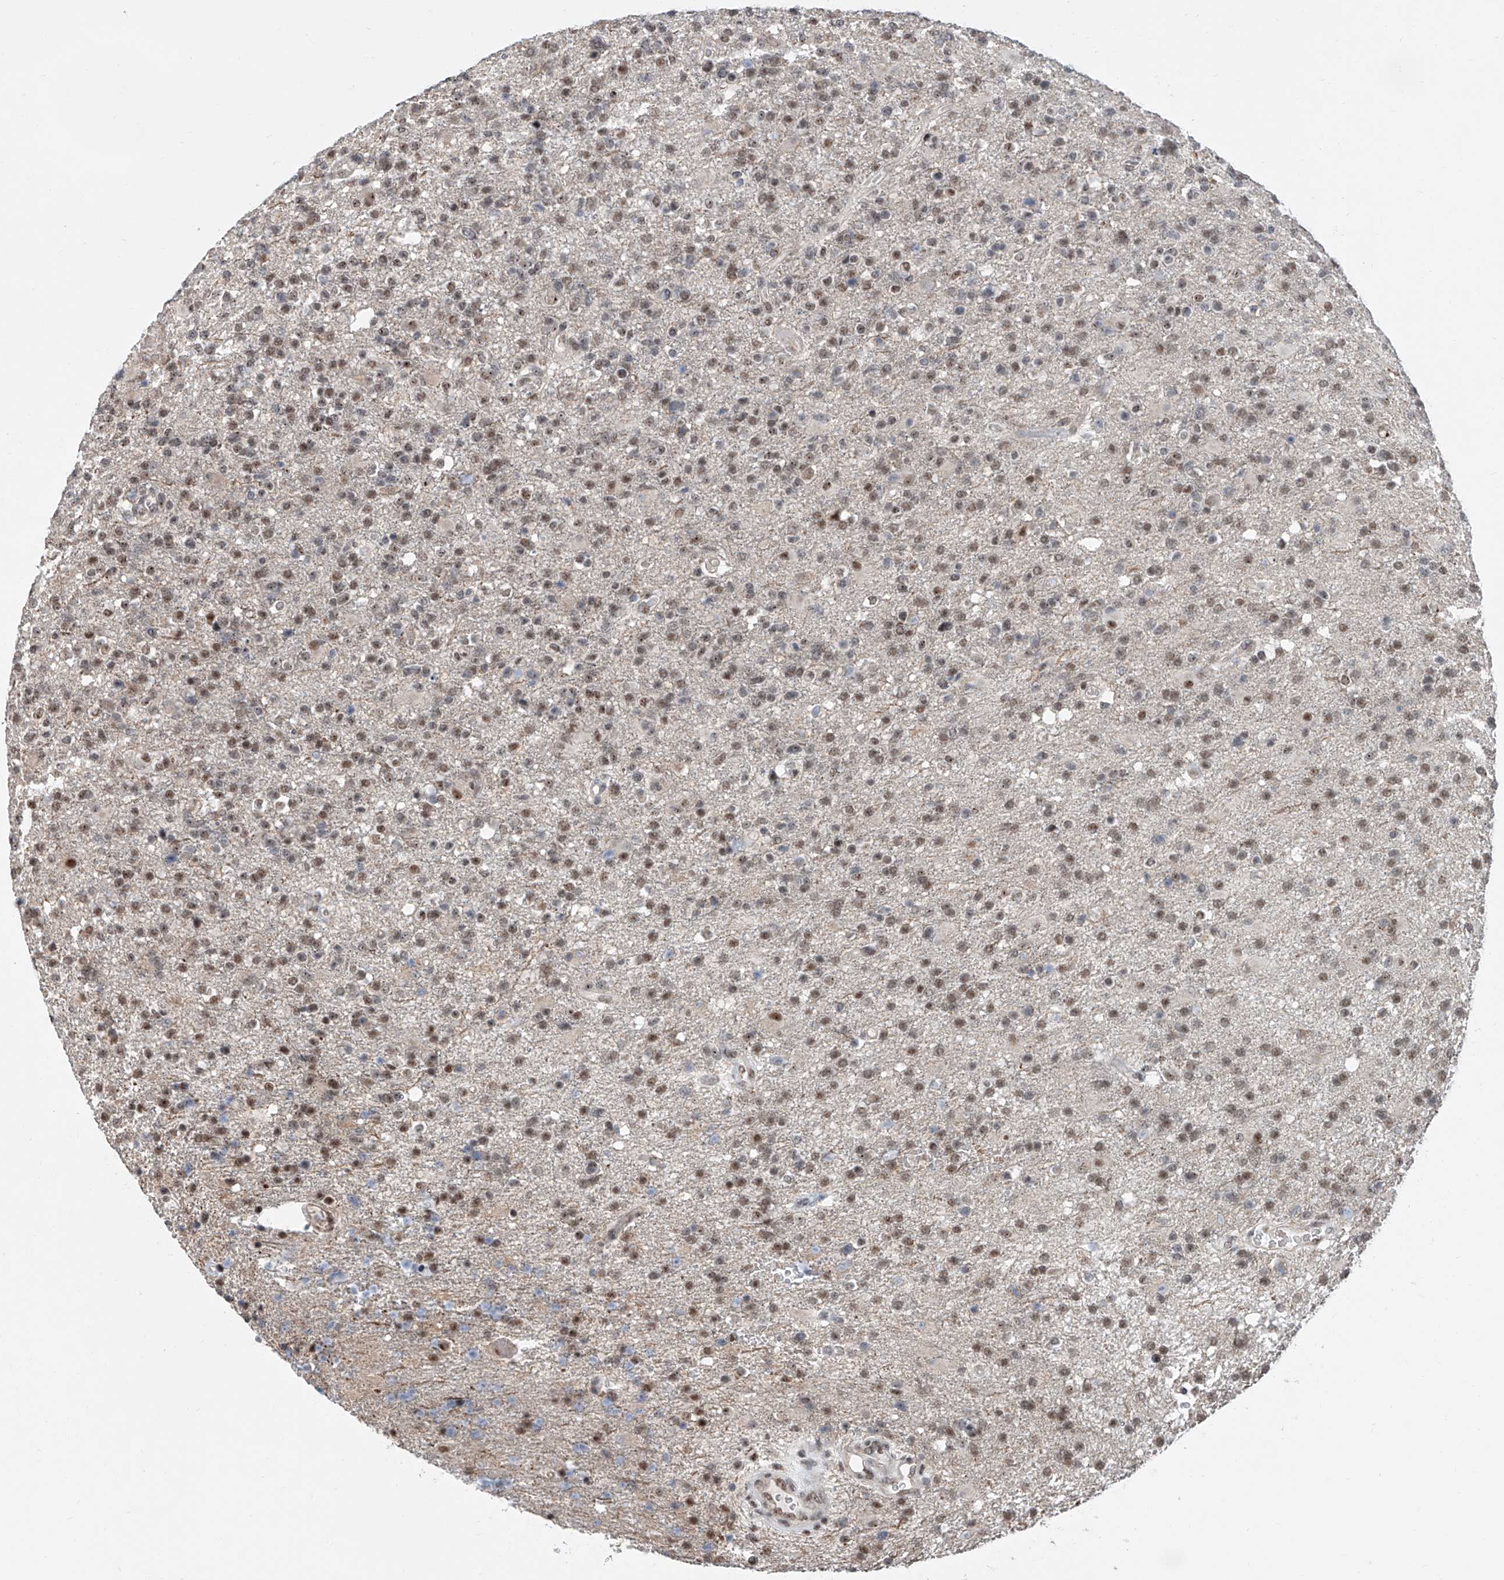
{"staining": {"intensity": "moderate", "quantity": "<25%", "location": "nuclear"}, "tissue": "glioma", "cell_type": "Tumor cells", "image_type": "cancer", "snomed": [{"axis": "morphology", "description": "Glioma, malignant, High grade"}, {"axis": "topography", "description": "Brain"}], "caption": "This histopathology image reveals immunohistochemistry staining of malignant high-grade glioma, with low moderate nuclear expression in approximately <25% of tumor cells.", "gene": "SDE2", "patient": {"sex": "male", "age": 72}}